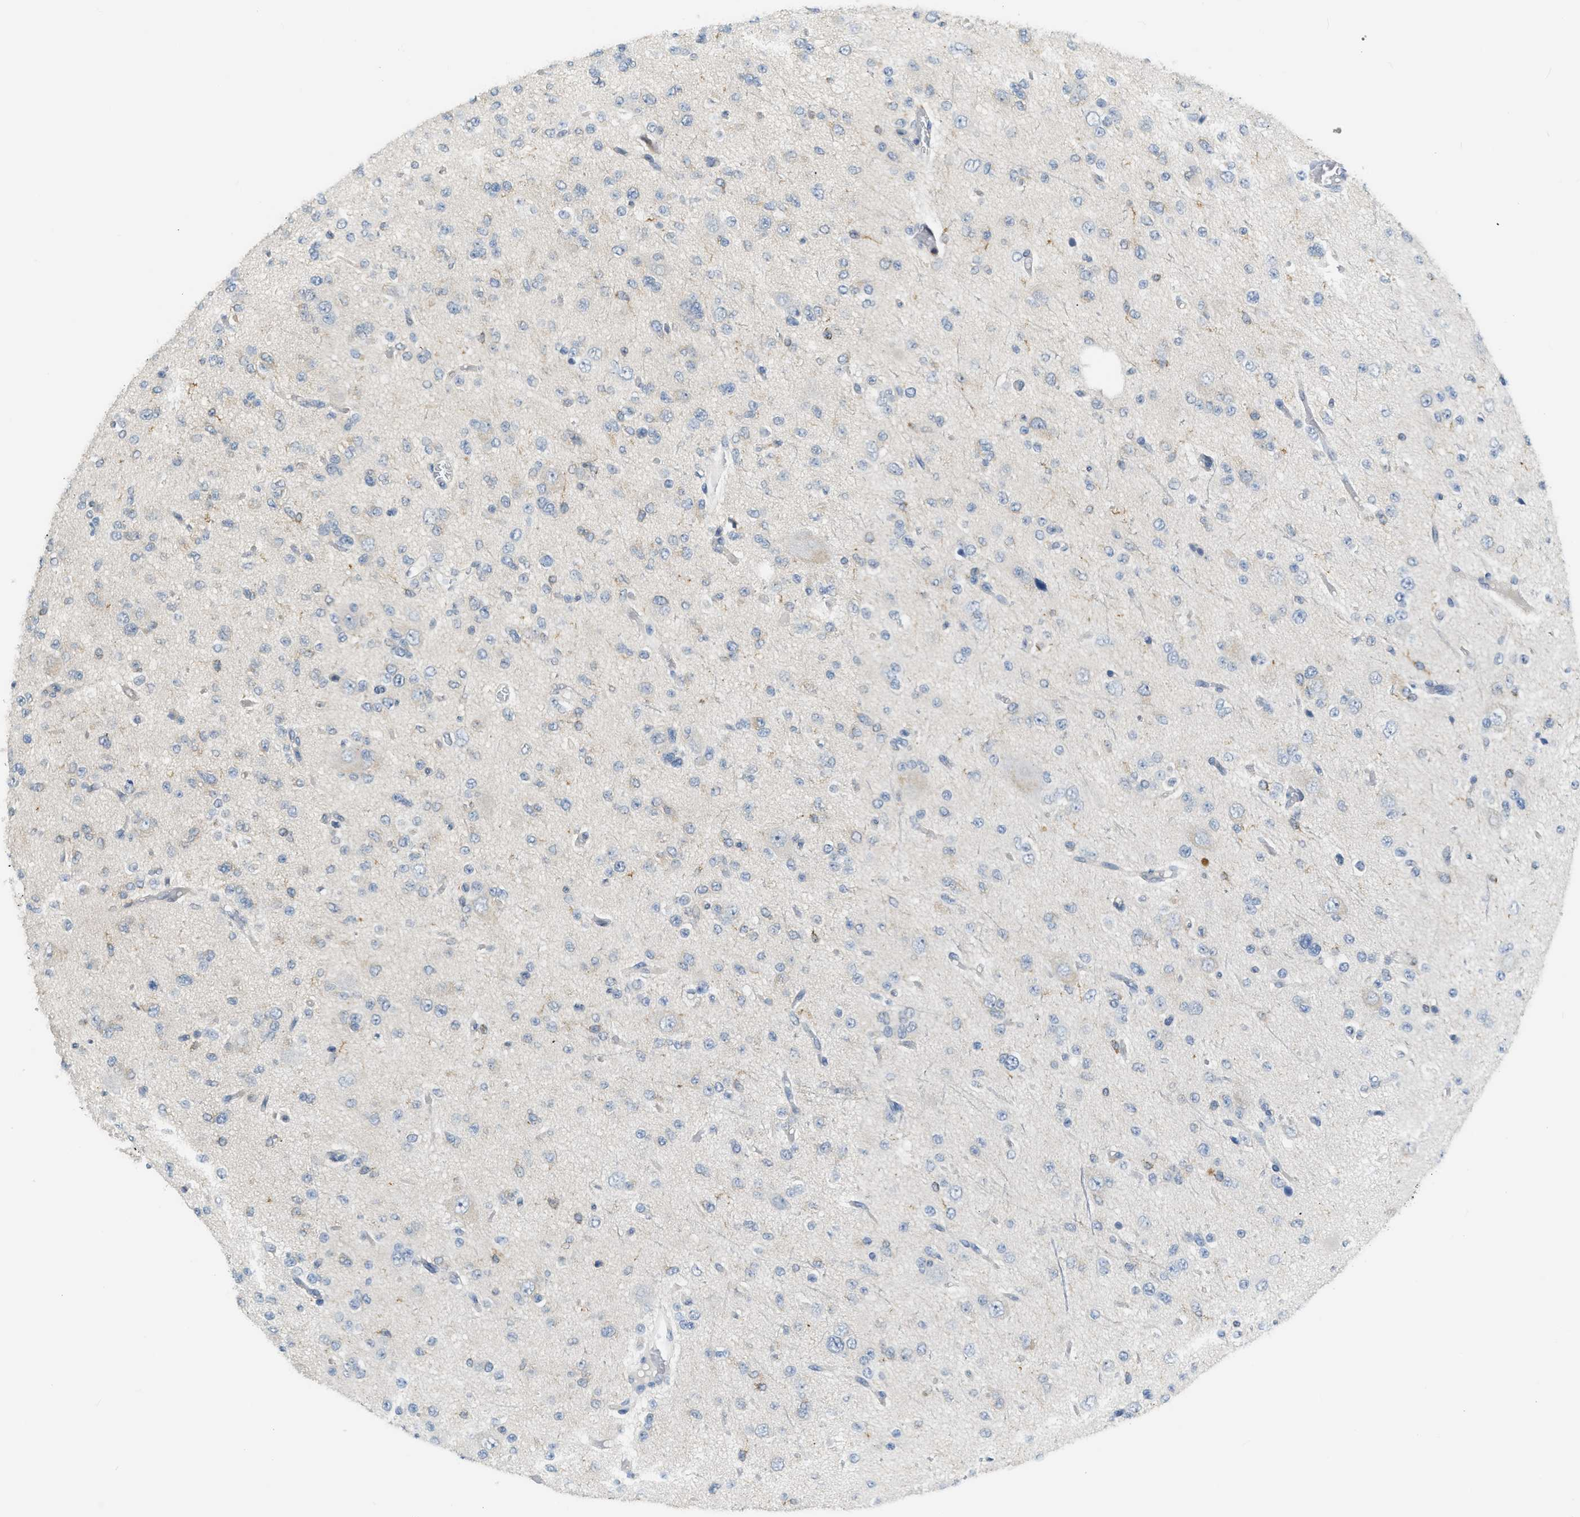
{"staining": {"intensity": "negative", "quantity": "none", "location": "none"}, "tissue": "glioma", "cell_type": "Tumor cells", "image_type": "cancer", "snomed": [{"axis": "morphology", "description": "Glioma, malignant, Low grade"}, {"axis": "topography", "description": "Brain"}], "caption": "Protein analysis of glioma demonstrates no significant positivity in tumor cells. (DAB (3,3'-diaminobenzidine) immunohistochemistry (IHC), high magnification).", "gene": "ZNF408", "patient": {"sex": "male", "age": 38}}